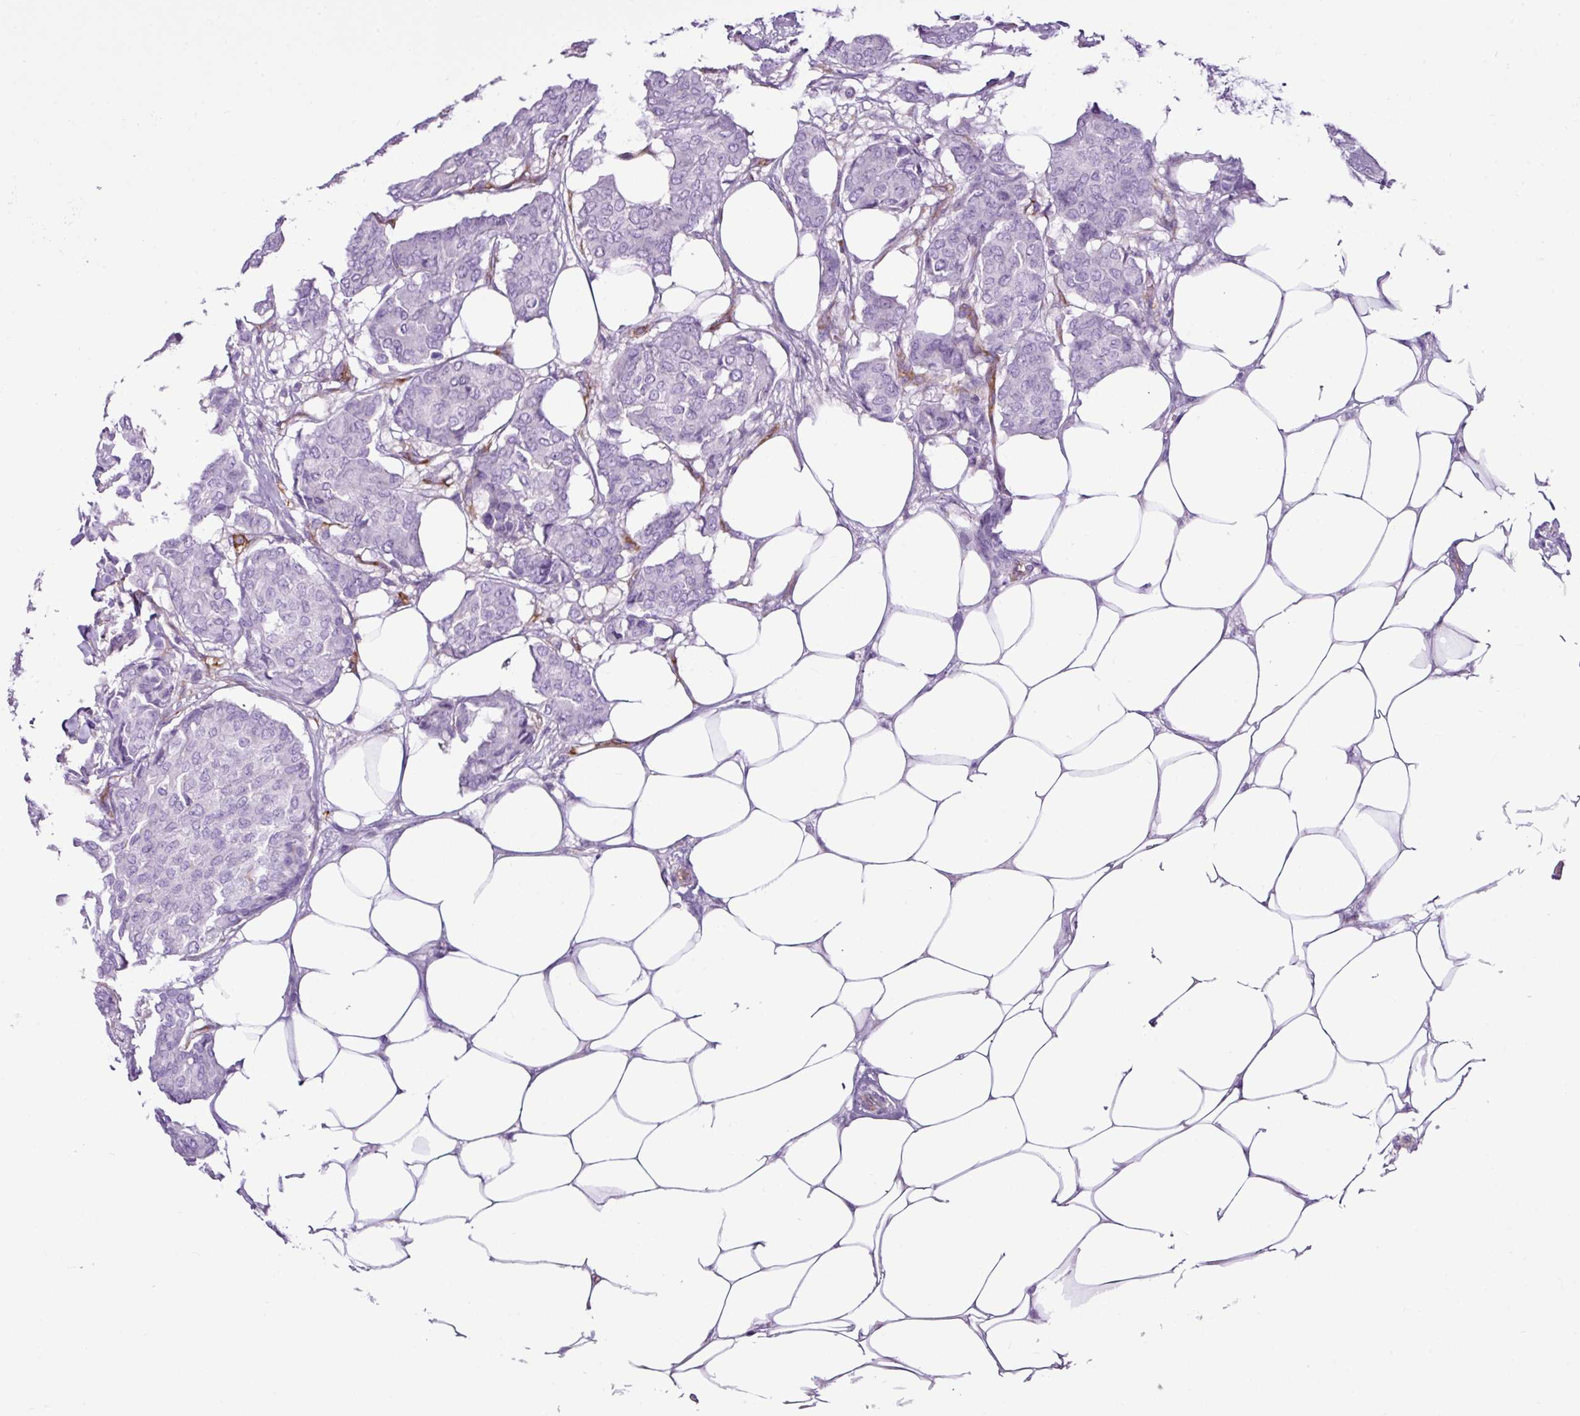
{"staining": {"intensity": "negative", "quantity": "none", "location": "none"}, "tissue": "breast cancer", "cell_type": "Tumor cells", "image_type": "cancer", "snomed": [{"axis": "morphology", "description": "Duct carcinoma"}, {"axis": "topography", "description": "Breast"}], "caption": "Tumor cells are negative for protein expression in human infiltrating ductal carcinoma (breast).", "gene": "EME2", "patient": {"sex": "female", "age": 75}}